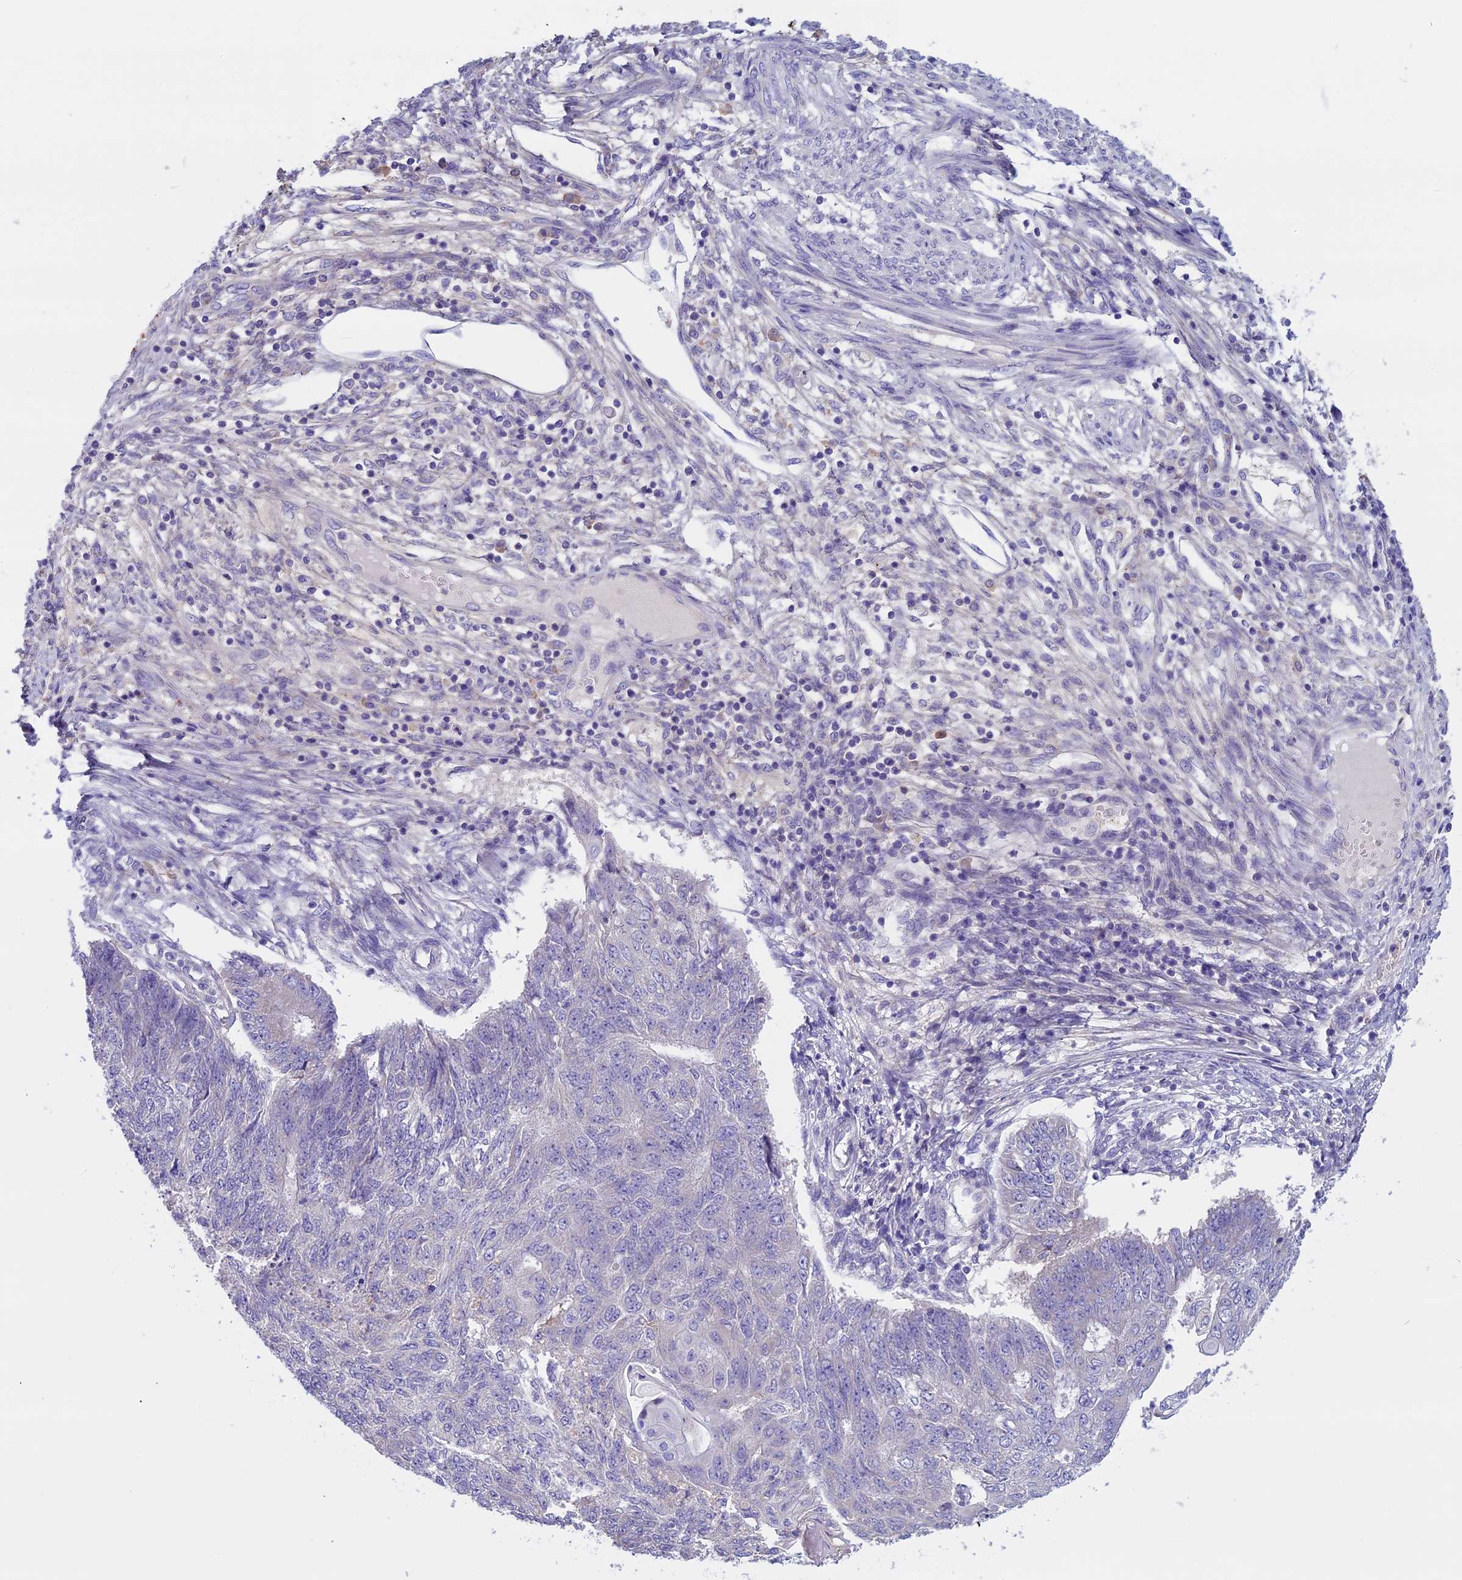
{"staining": {"intensity": "negative", "quantity": "none", "location": "none"}, "tissue": "endometrial cancer", "cell_type": "Tumor cells", "image_type": "cancer", "snomed": [{"axis": "morphology", "description": "Adenocarcinoma, NOS"}, {"axis": "topography", "description": "Endometrium"}], "caption": "An immunohistochemistry (IHC) histopathology image of adenocarcinoma (endometrial) is shown. There is no staining in tumor cells of adenocarcinoma (endometrial).", "gene": "DCTN5", "patient": {"sex": "female", "age": 32}}